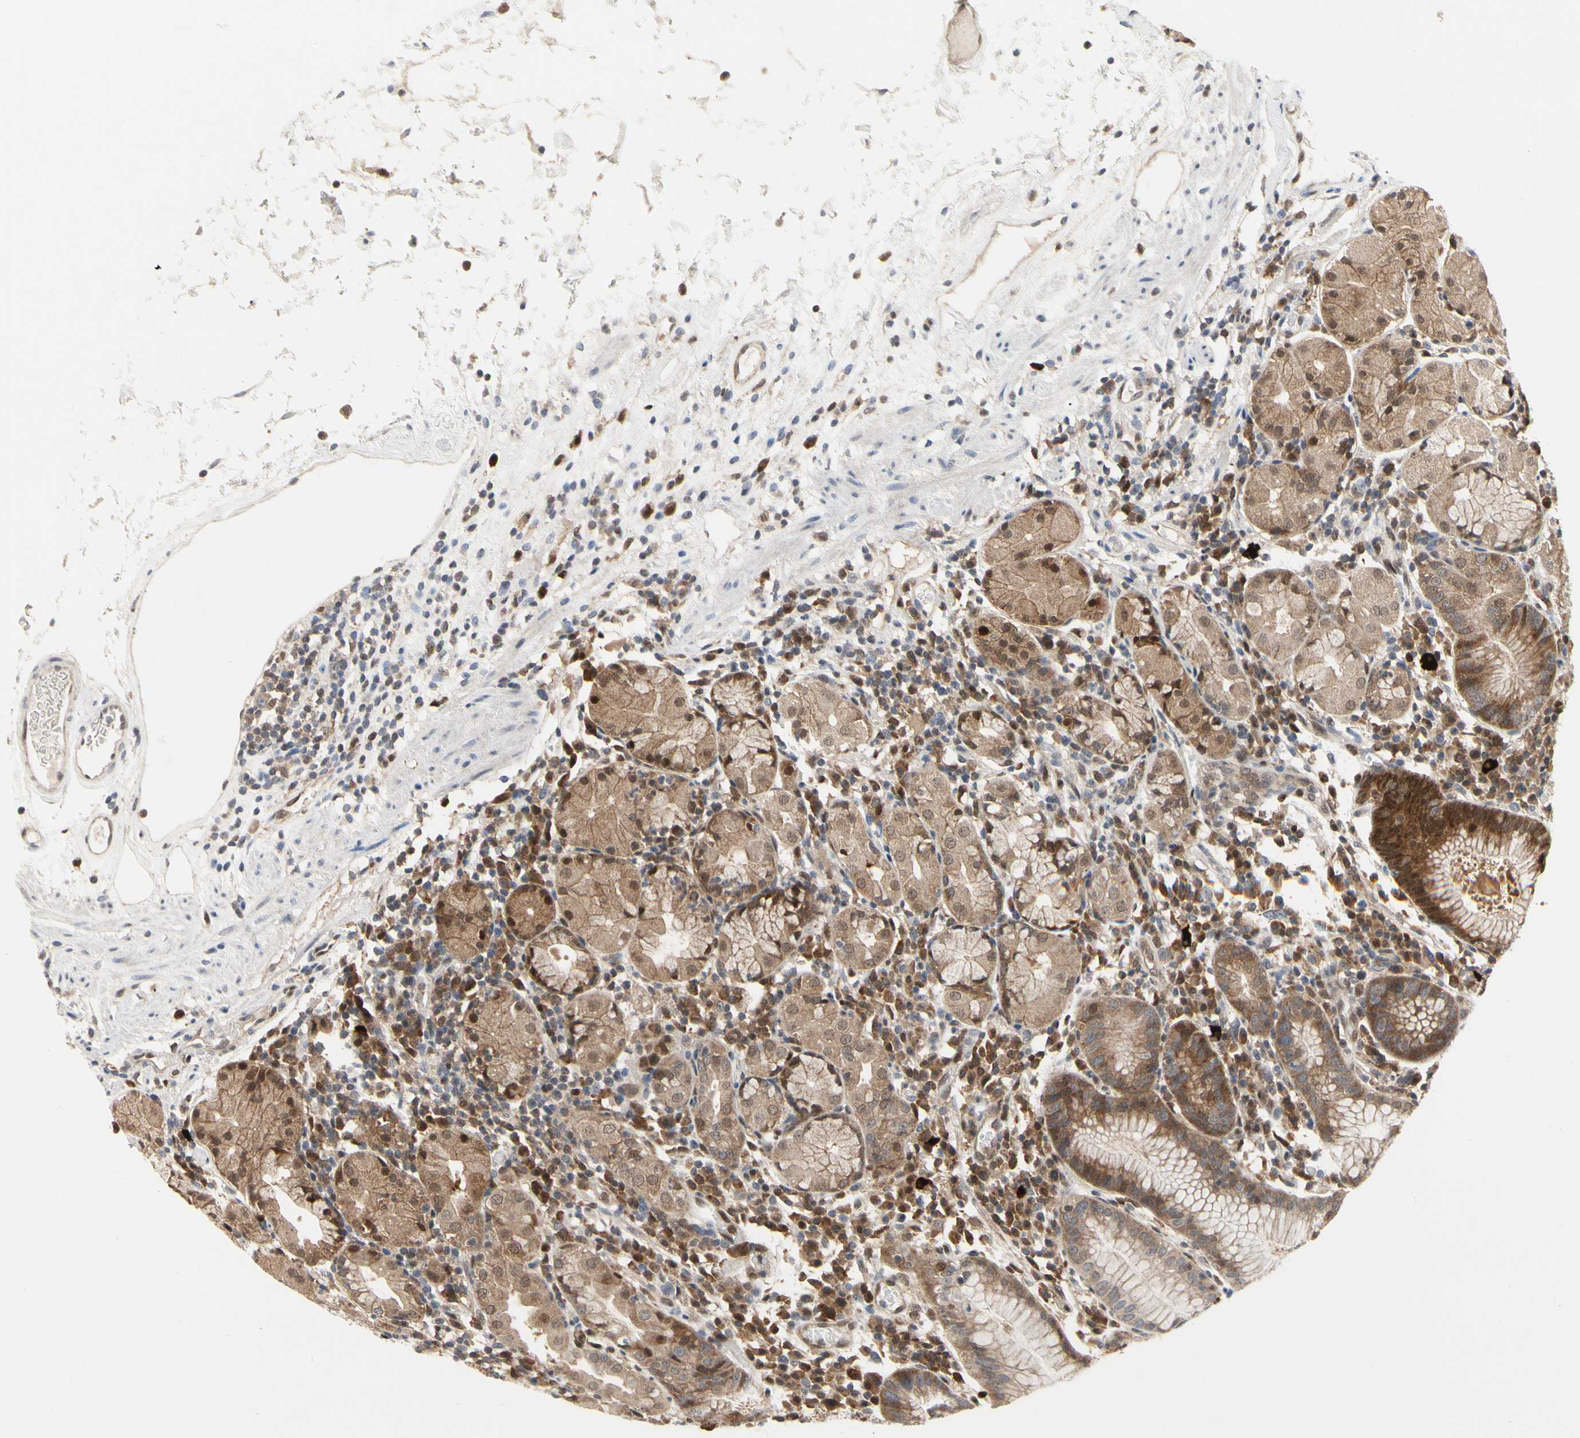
{"staining": {"intensity": "moderate", "quantity": ">75%", "location": "cytoplasmic/membranous"}, "tissue": "stomach", "cell_type": "Glandular cells", "image_type": "normal", "snomed": [{"axis": "morphology", "description": "Normal tissue, NOS"}, {"axis": "topography", "description": "Stomach"}, {"axis": "topography", "description": "Stomach, lower"}], "caption": "The histopathology image reveals a brown stain indicating the presence of a protein in the cytoplasmic/membranous of glandular cells in stomach. (DAB = brown stain, brightfield microscopy at high magnification).", "gene": "CDK5", "patient": {"sex": "female", "age": 75}}